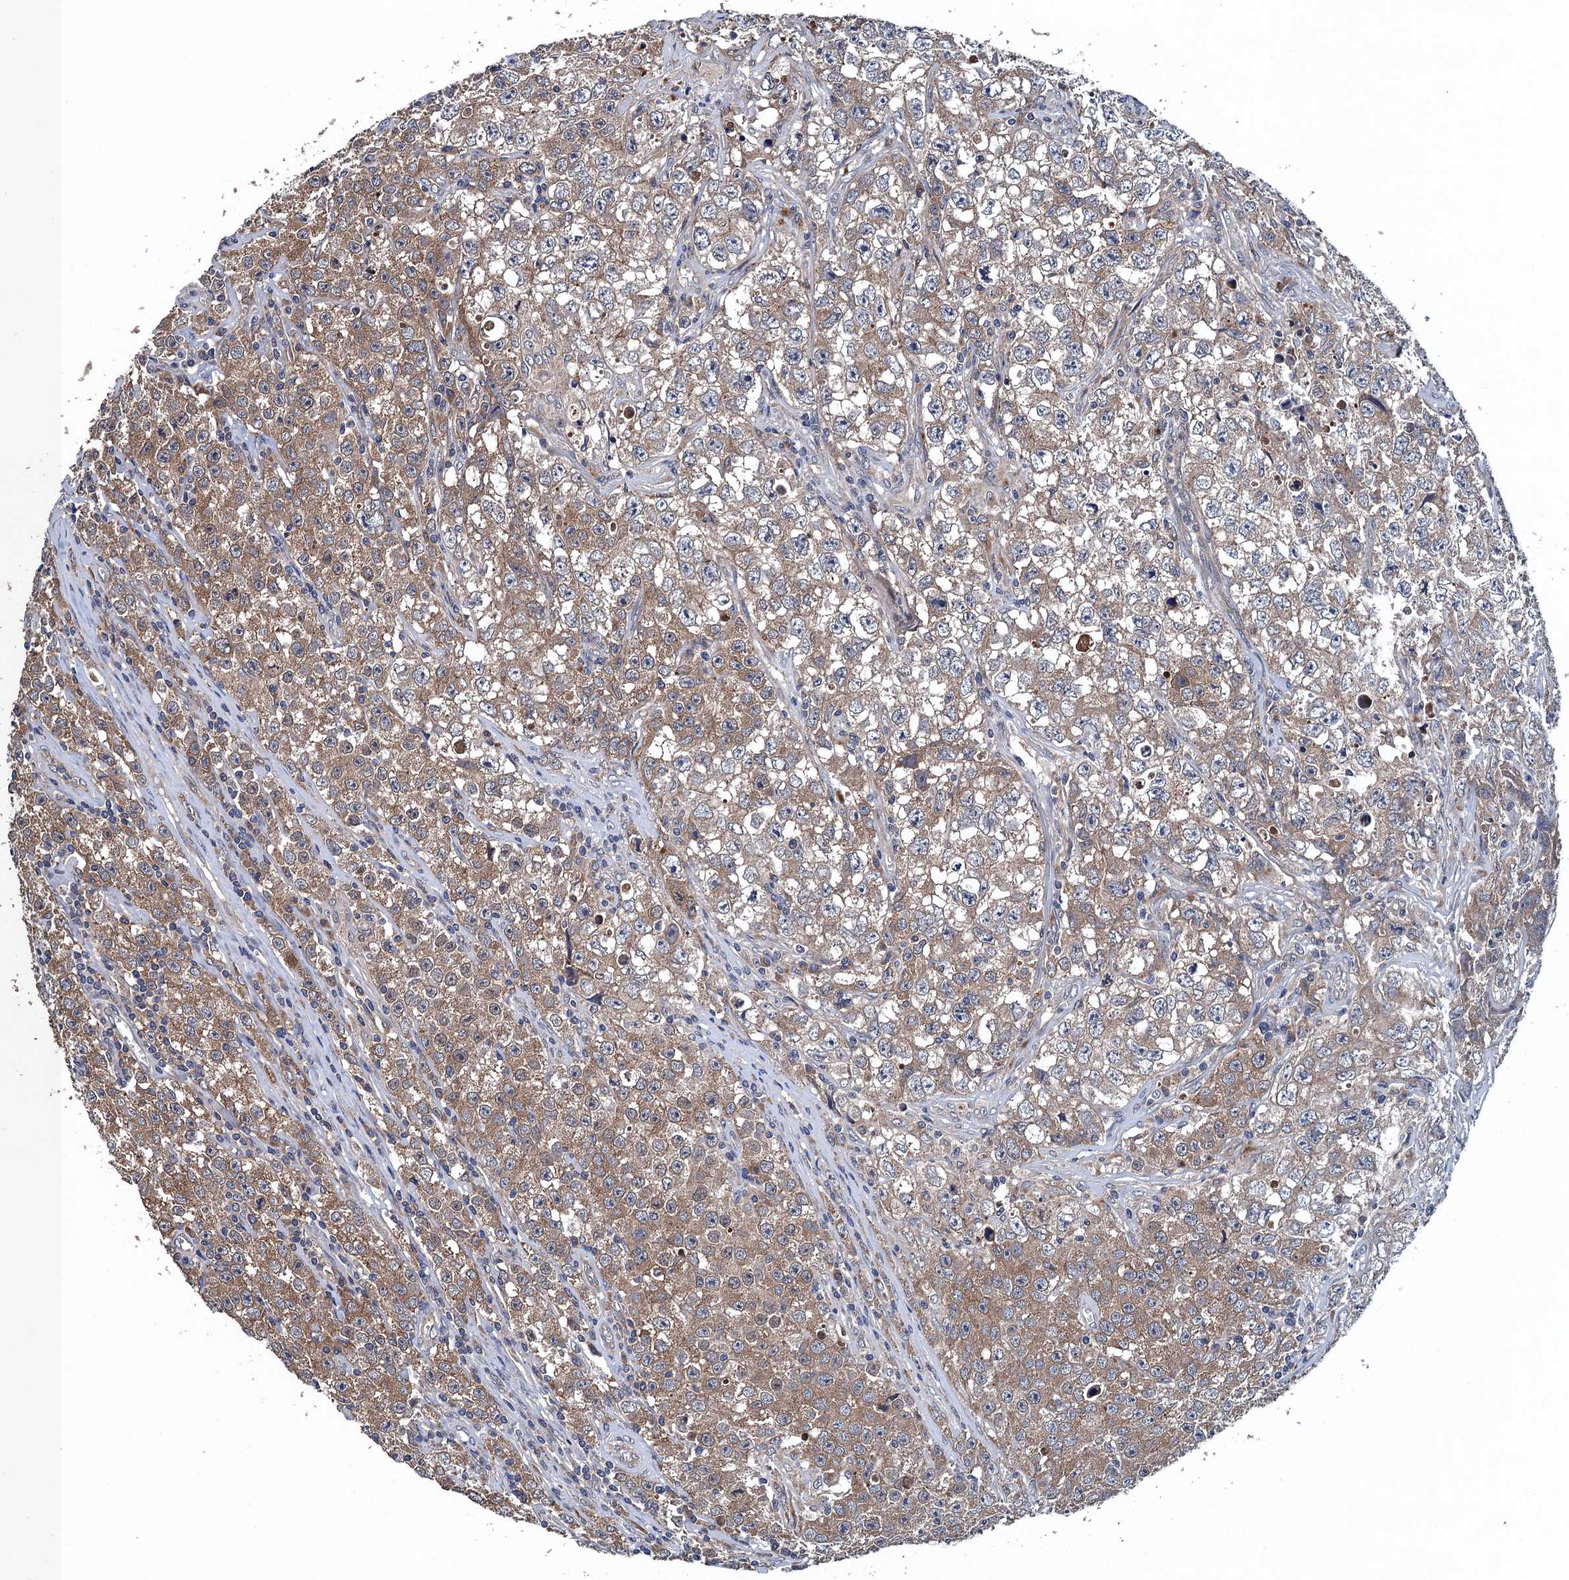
{"staining": {"intensity": "moderate", "quantity": "25%-75%", "location": "cytoplasmic/membranous"}, "tissue": "testis cancer", "cell_type": "Tumor cells", "image_type": "cancer", "snomed": [{"axis": "morphology", "description": "Seminoma, NOS"}, {"axis": "morphology", "description": "Carcinoma, Embryonal, NOS"}, {"axis": "topography", "description": "Testis"}], "caption": "A brown stain highlights moderate cytoplasmic/membranous staining of a protein in testis cancer (seminoma) tumor cells.", "gene": "BLTP3B", "patient": {"sex": "male", "age": 43}}